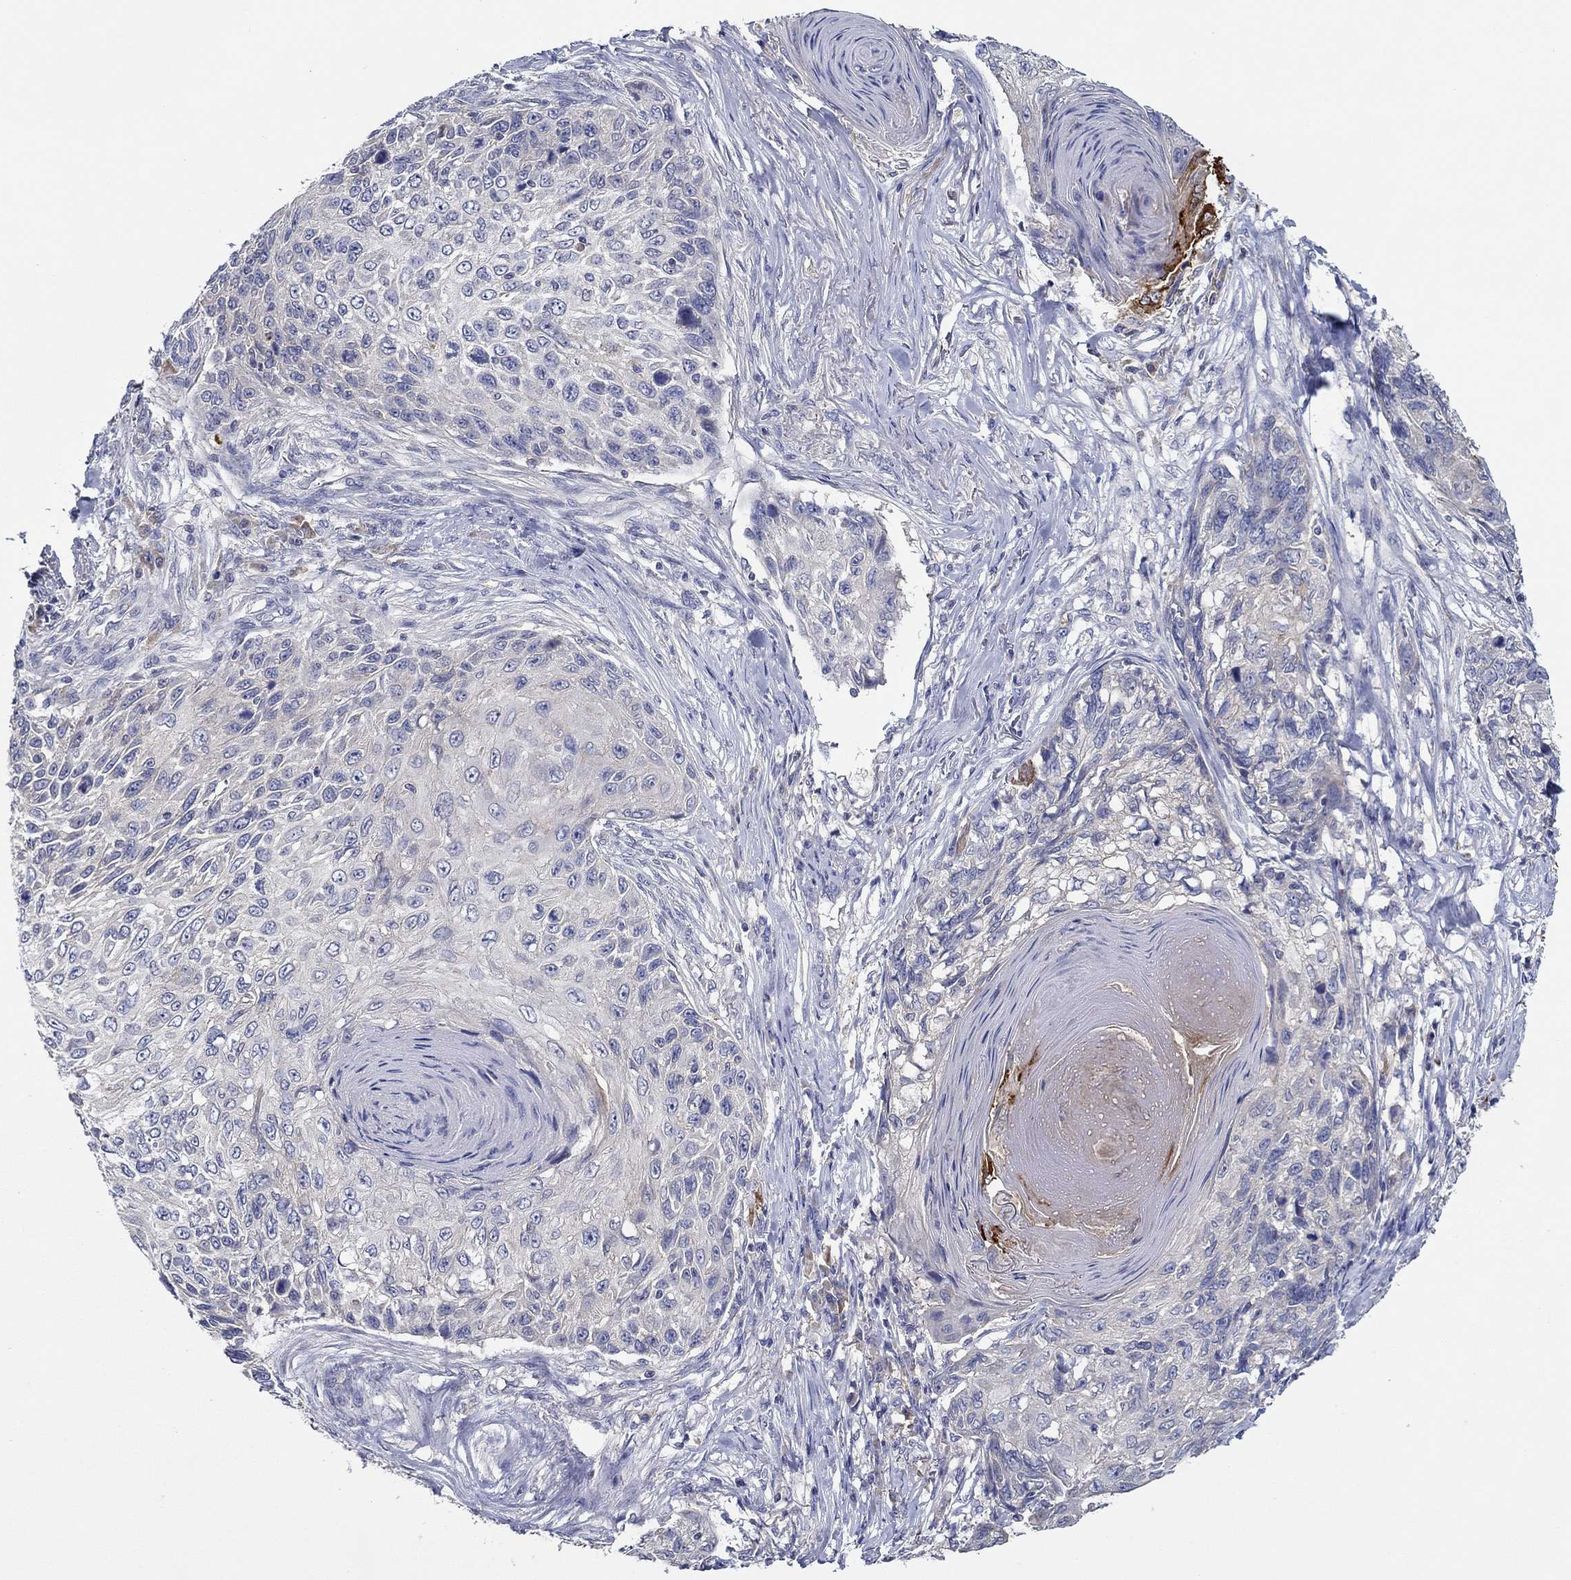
{"staining": {"intensity": "negative", "quantity": "none", "location": "none"}, "tissue": "skin cancer", "cell_type": "Tumor cells", "image_type": "cancer", "snomed": [{"axis": "morphology", "description": "Squamous cell carcinoma, NOS"}, {"axis": "topography", "description": "Skin"}], "caption": "Human squamous cell carcinoma (skin) stained for a protein using immunohistochemistry (IHC) displays no positivity in tumor cells.", "gene": "CHIT1", "patient": {"sex": "male", "age": 92}}